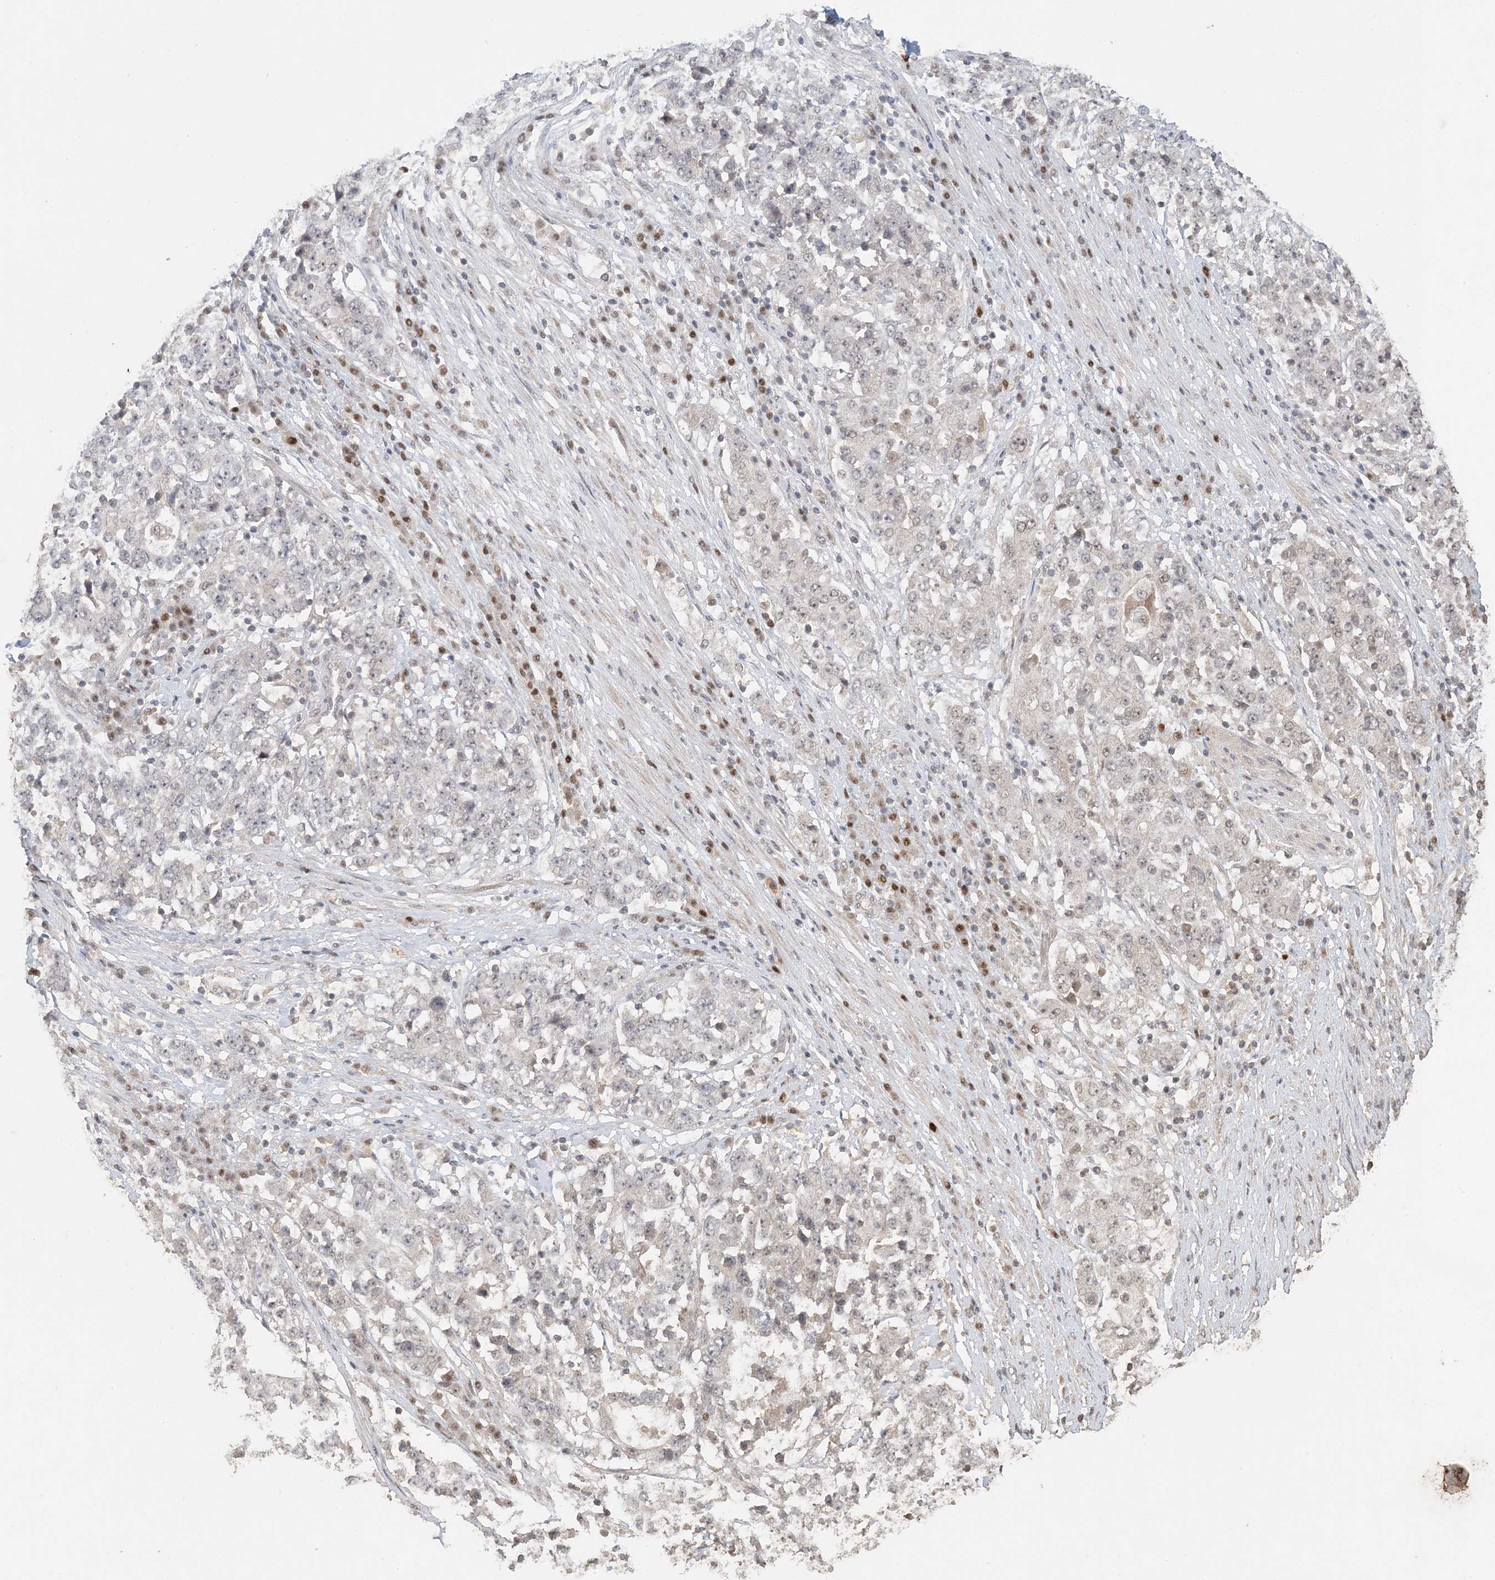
{"staining": {"intensity": "negative", "quantity": "none", "location": "none"}, "tissue": "stomach cancer", "cell_type": "Tumor cells", "image_type": "cancer", "snomed": [{"axis": "morphology", "description": "Adenocarcinoma, NOS"}, {"axis": "topography", "description": "Stomach"}], "caption": "Tumor cells show no significant expression in stomach cancer (adenocarcinoma).", "gene": "ATP13A2", "patient": {"sex": "male", "age": 59}}